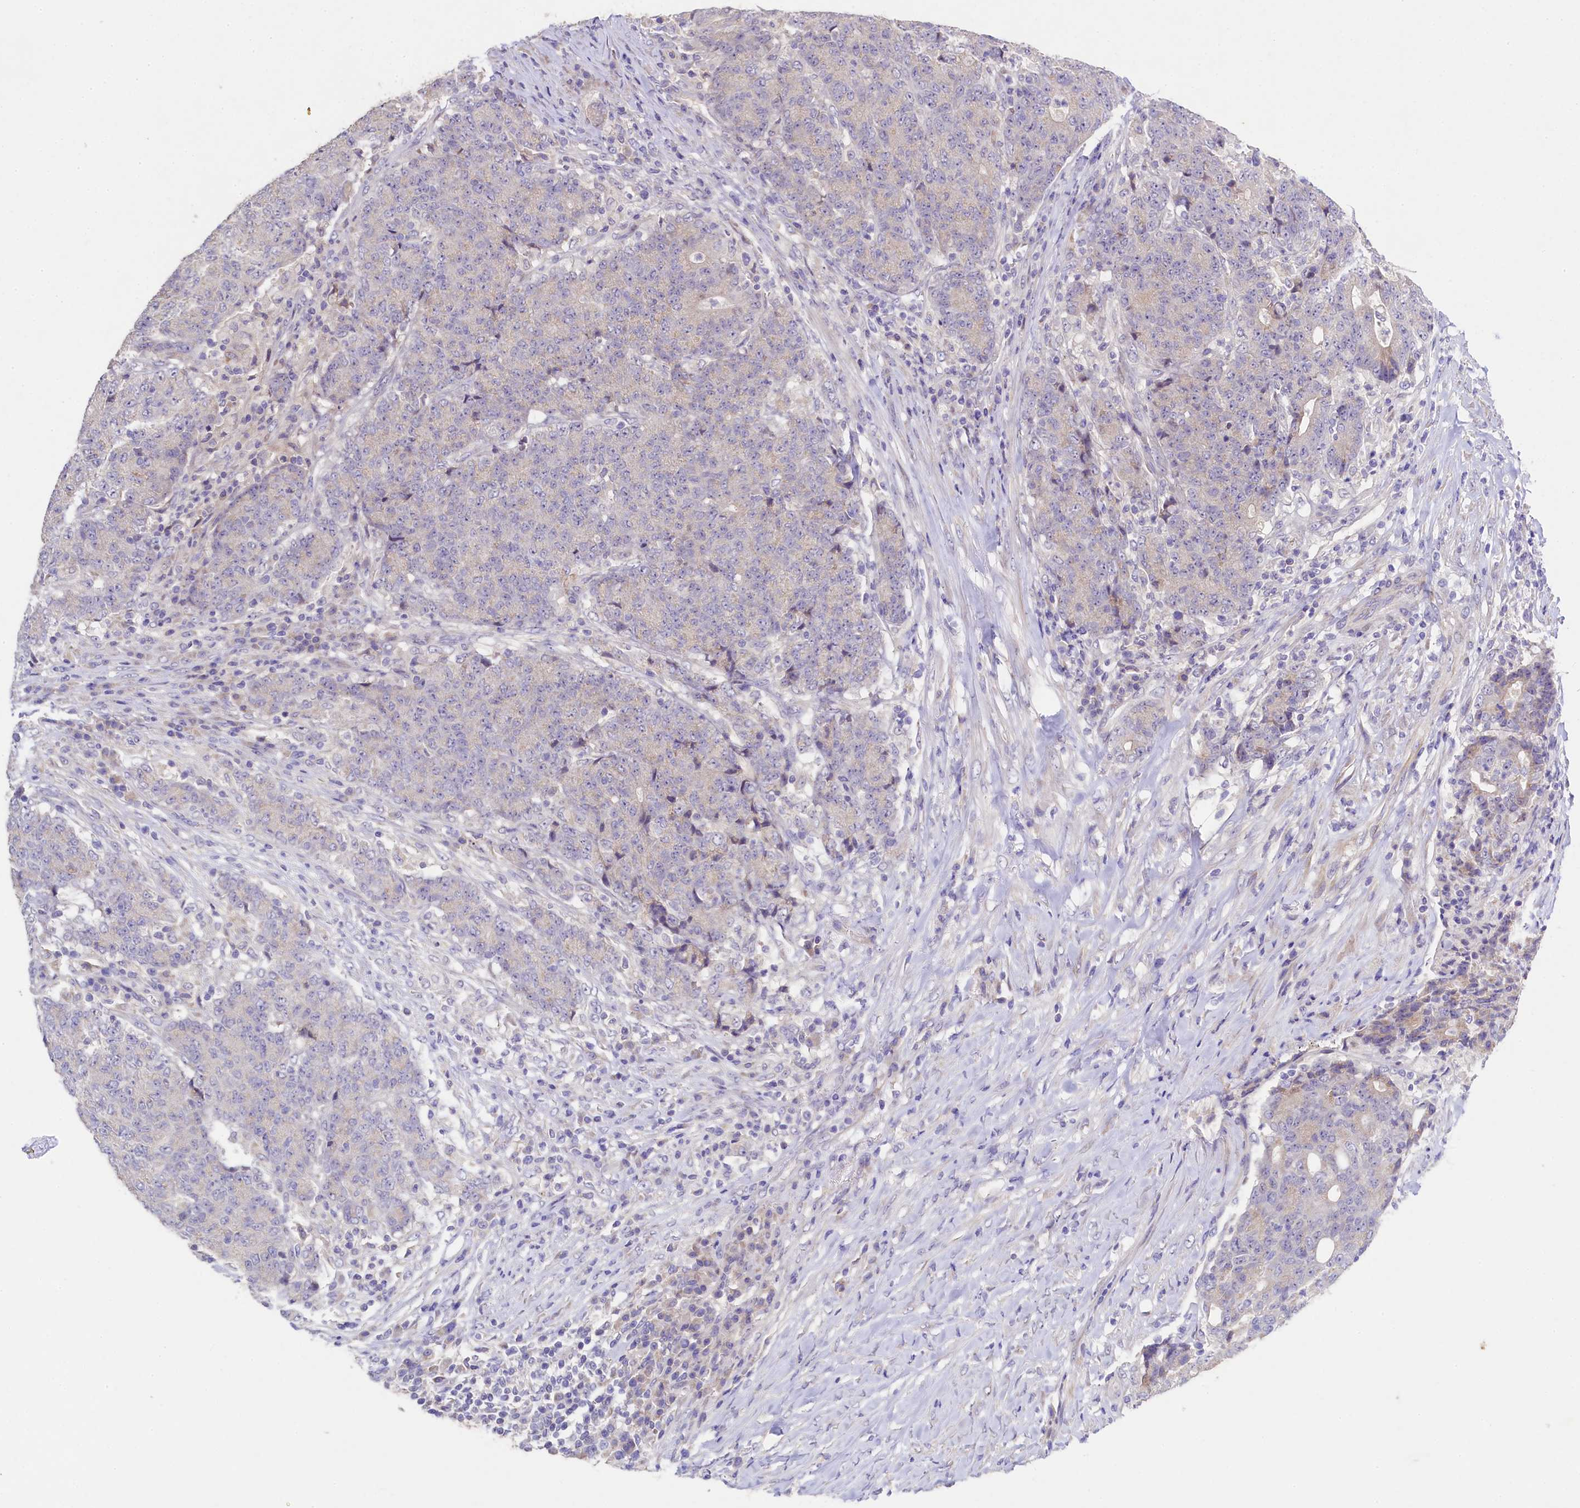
{"staining": {"intensity": "negative", "quantity": "none", "location": "none"}, "tissue": "colorectal cancer", "cell_type": "Tumor cells", "image_type": "cancer", "snomed": [{"axis": "morphology", "description": "Adenocarcinoma, NOS"}, {"axis": "topography", "description": "Colon"}], "caption": "Tumor cells are negative for protein expression in human colorectal cancer.", "gene": "FXYD6", "patient": {"sex": "female", "age": 75}}